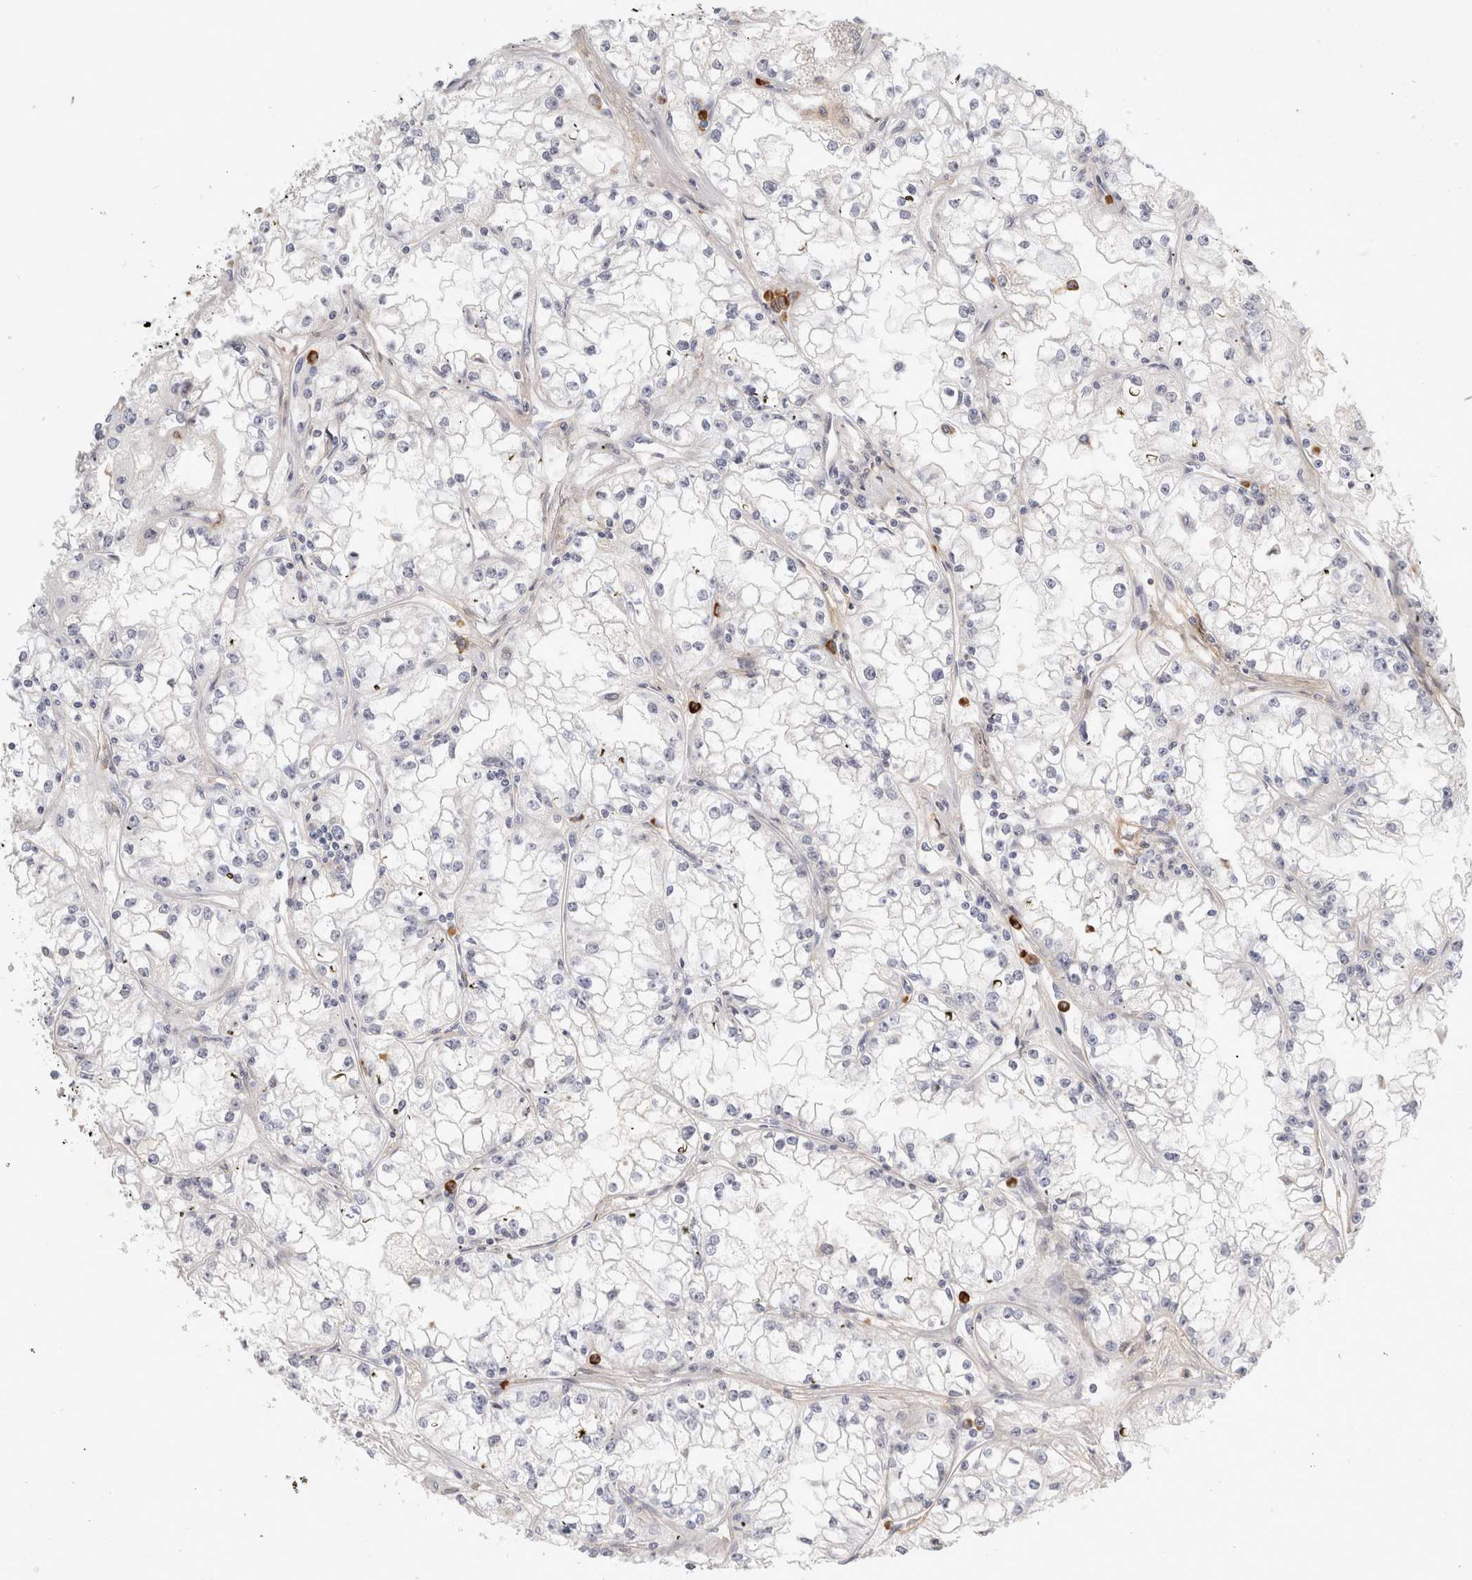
{"staining": {"intensity": "negative", "quantity": "none", "location": "none"}, "tissue": "renal cancer", "cell_type": "Tumor cells", "image_type": "cancer", "snomed": [{"axis": "morphology", "description": "Adenocarcinoma, NOS"}, {"axis": "topography", "description": "Kidney"}], "caption": "Immunohistochemistry histopathology image of neoplastic tissue: adenocarcinoma (renal) stained with DAB displays no significant protein positivity in tumor cells. Nuclei are stained in blue.", "gene": "FGL2", "patient": {"sex": "male", "age": 56}}